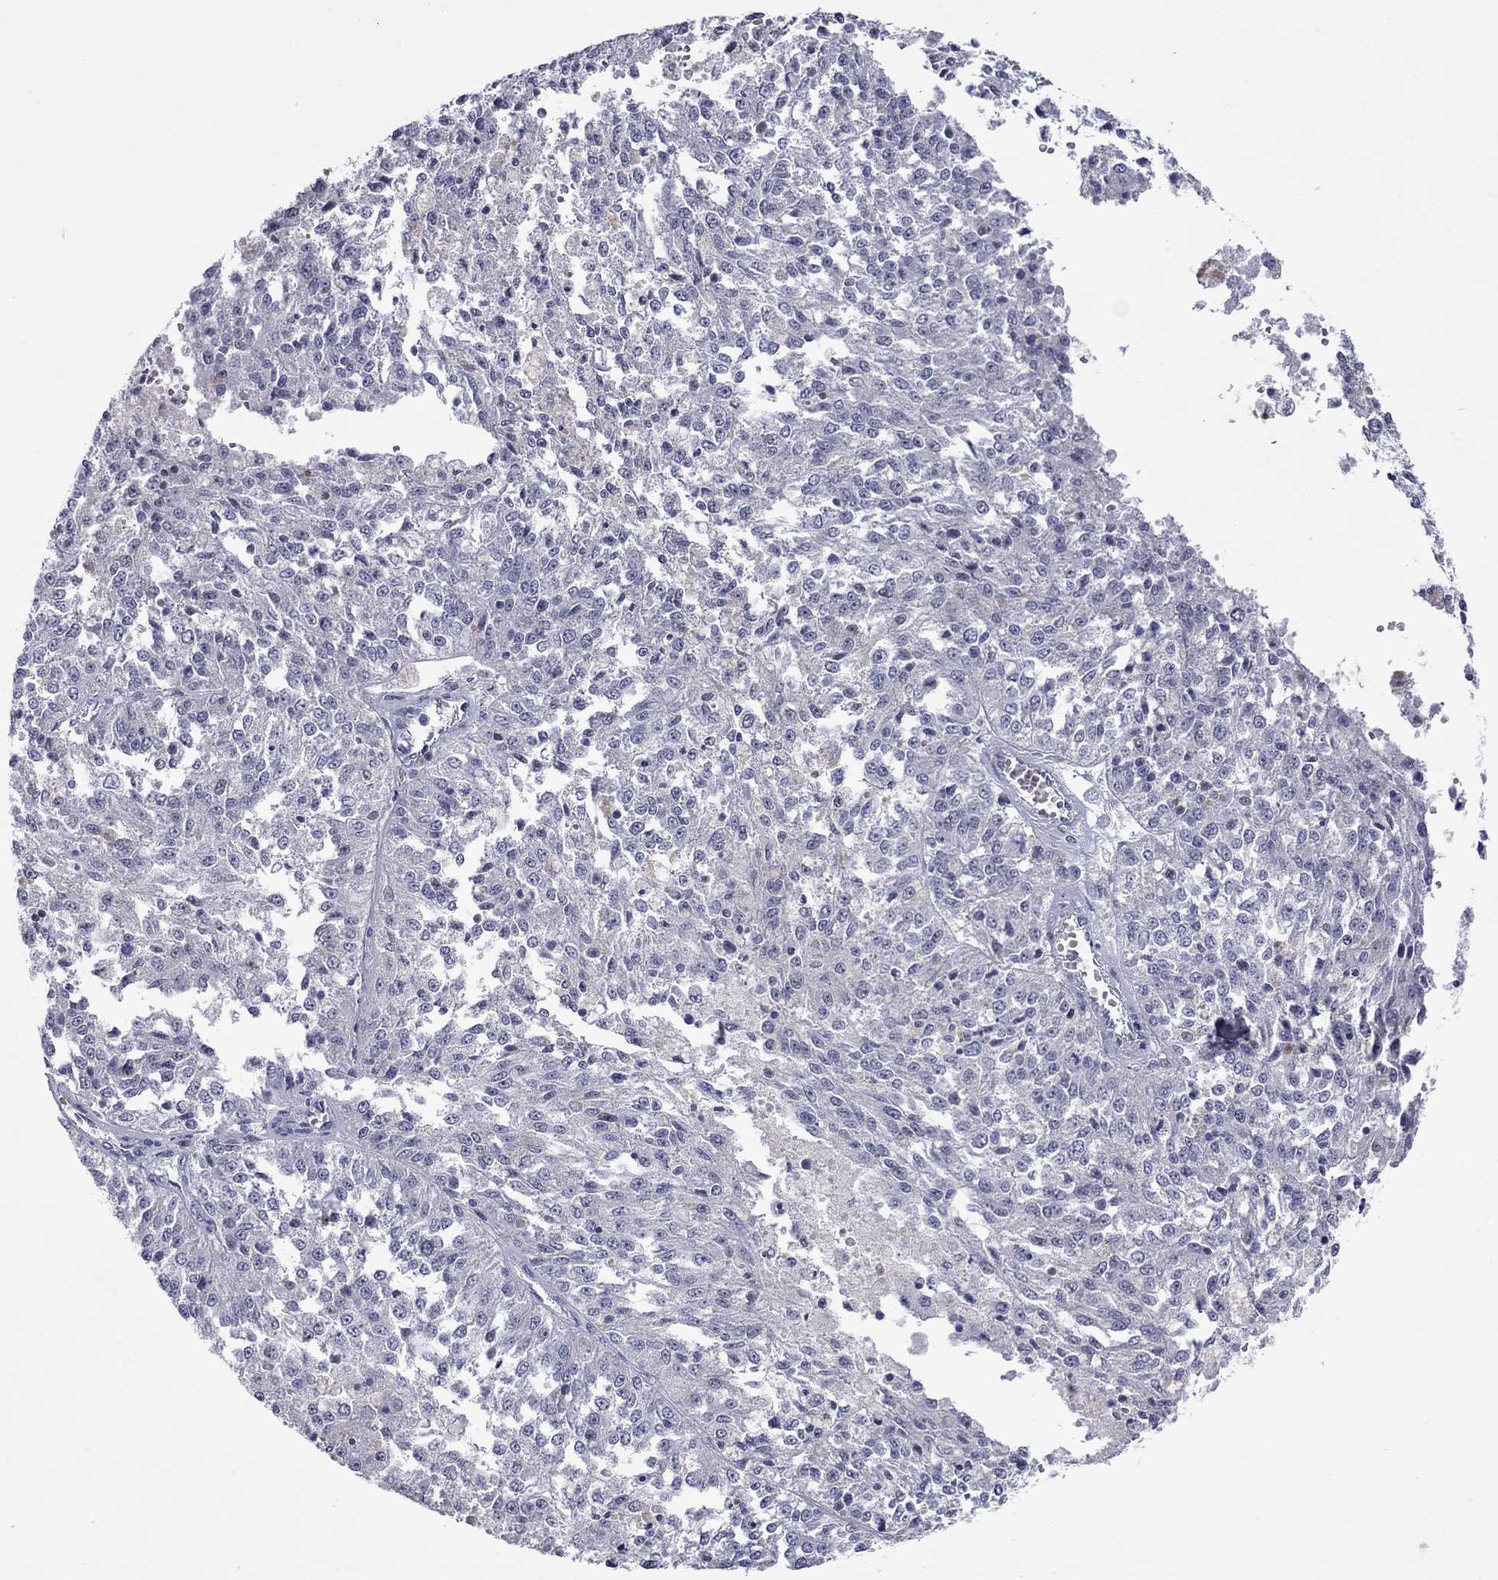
{"staining": {"intensity": "negative", "quantity": "none", "location": "none"}, "tissue": "melanoma", "cell_type": "Tumor cells", "image_type": "cancer", "snomed": [{"axis": "morphology", "description": "Malignant melanoma, Metastatic site"}, {"axis": "topography", "description": "Lymph node"}], "caption": "A photomicrograph of melanoma stained for a protein shows no brown staining in tumor cells.", "gene": "CTNNBIP1", "patient": {"sex": "female", "age": 64}}